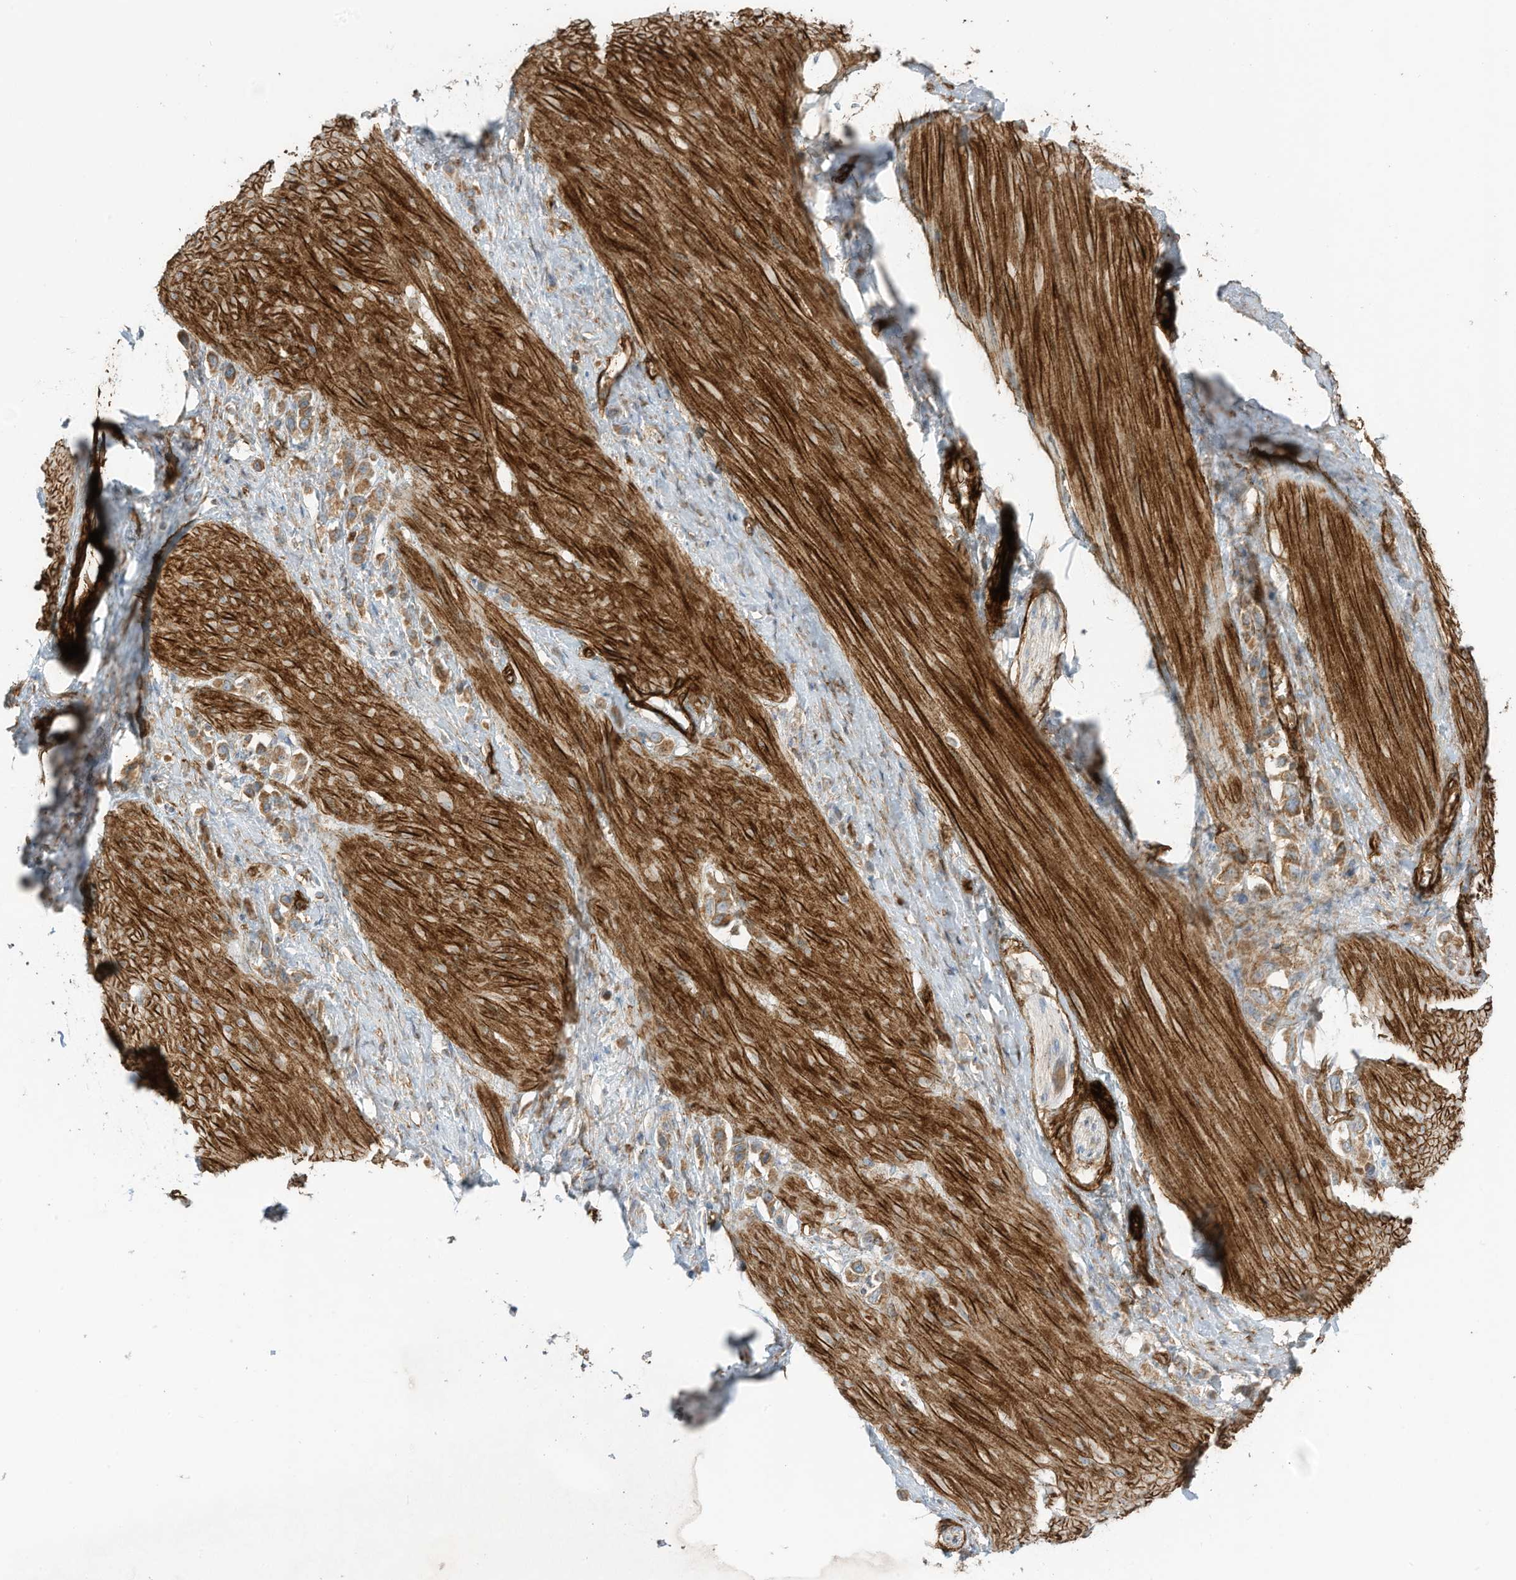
{"staining": {"intensity": "moderate", "quantity": ">75%", "location": "cytoplasmic/membranous"}, "tissue": "stomach cancer", "cell_type": "Tumor cells", "image_type": "cancer", "snomed": [{"axis": "morphology", "description": "Adenocarcinoma, NOS"}, {"axis": "topography", "description": "Stomach"}], "caption": "The immunohistochemical stain shows moderate cytoplasmic/membranous positivity in tumor cells of stomach adenocarcinoma tissue.", "gene": "ABCB7", "patient": {"sex": "female", "age": 65}}